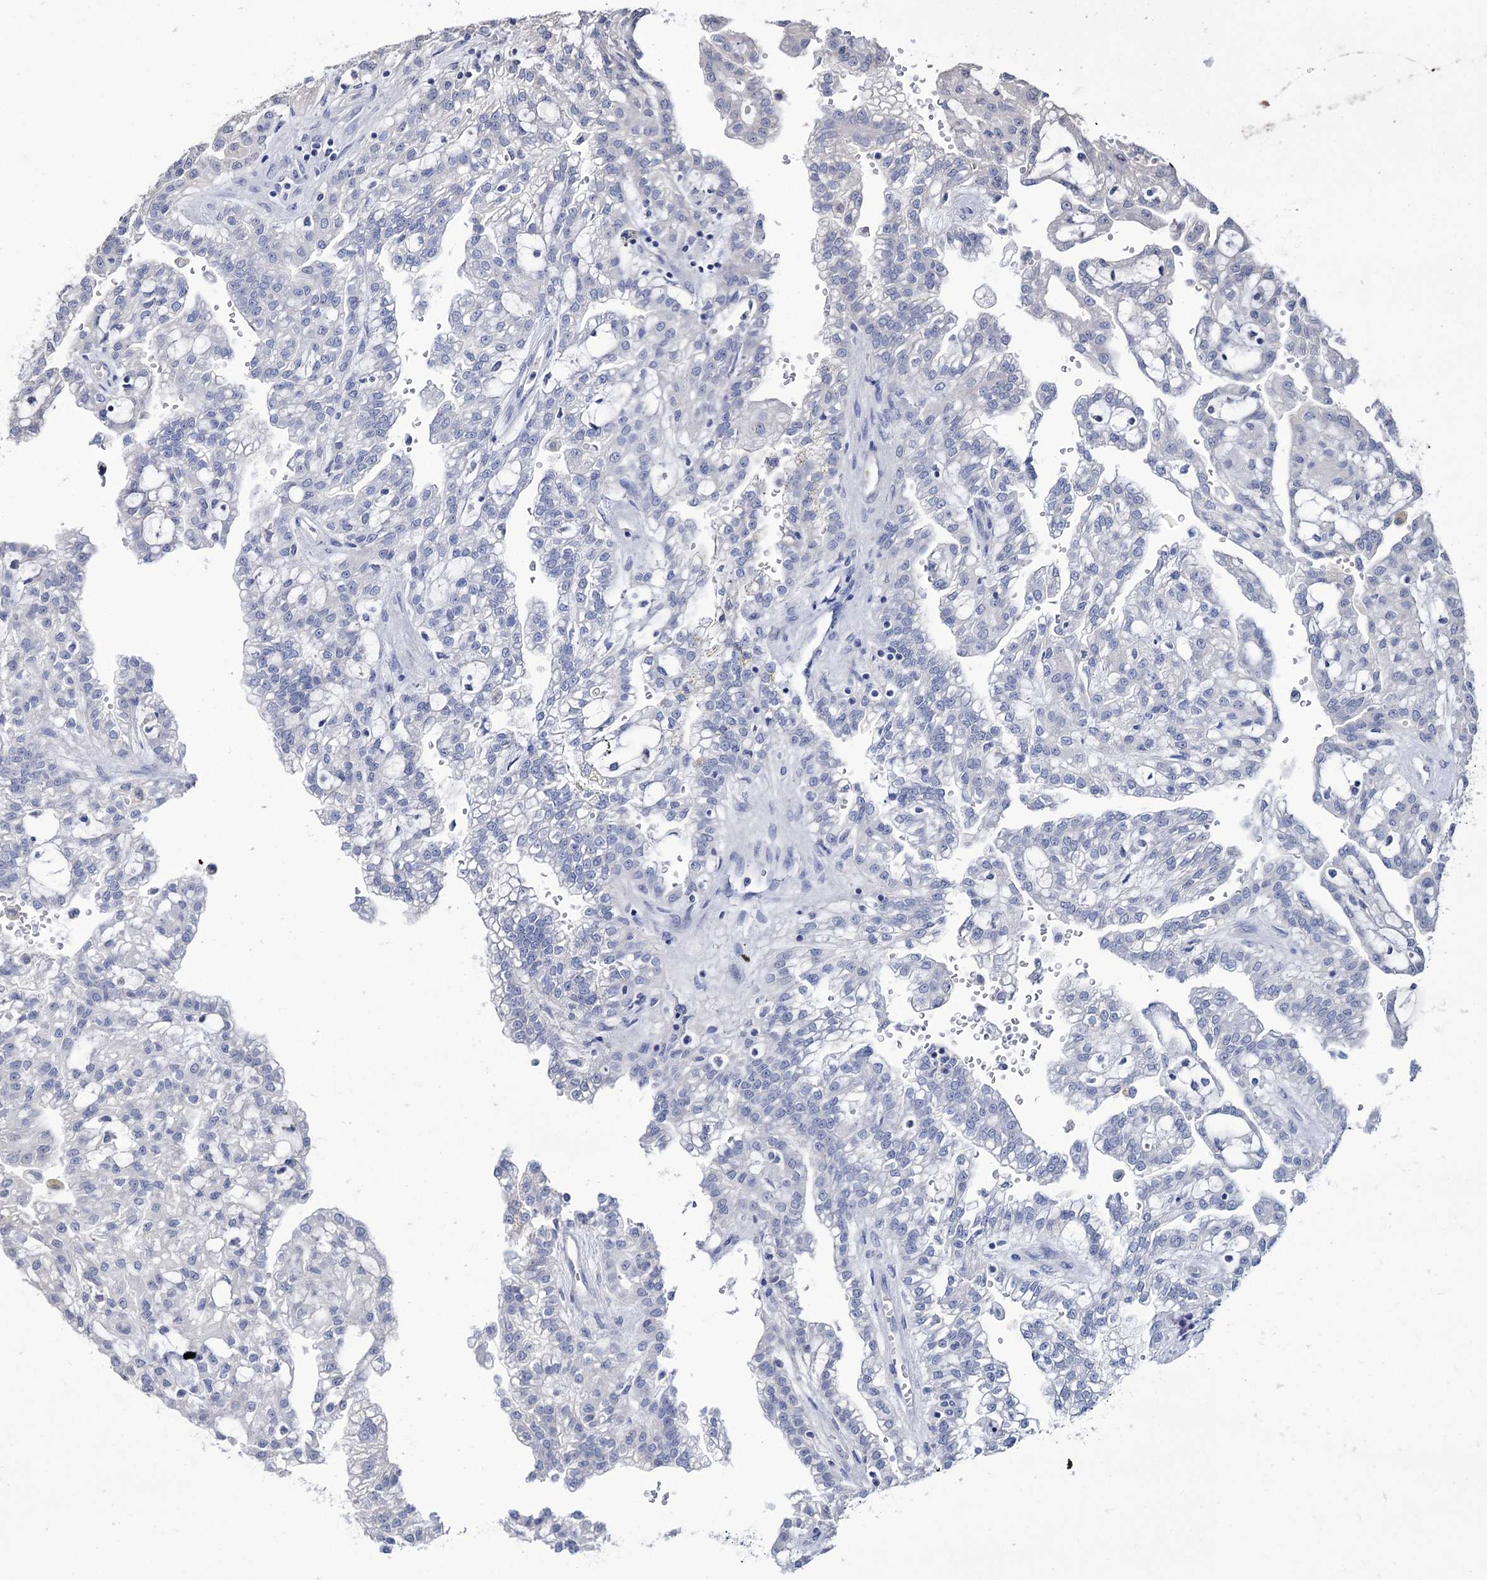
{"staining": {"intensity": "negative", "quantity": "none", "location": "none"}, "tissue": "renal cancer", "cell_type": "Tumor cells", "image_type": "cancer", "snomed": [{"axis": "morphology", "description": "Adenocarcinoma, NOS"}, {"axis": "topography", "description": "Kidney"}], "caption": "Immunohistochemical staining of adenocarcinoma (renal) reveals no significant staining in tumor cells.", "gene": "EPB41L5", "patient": {"sex": "male", "age": 63}}